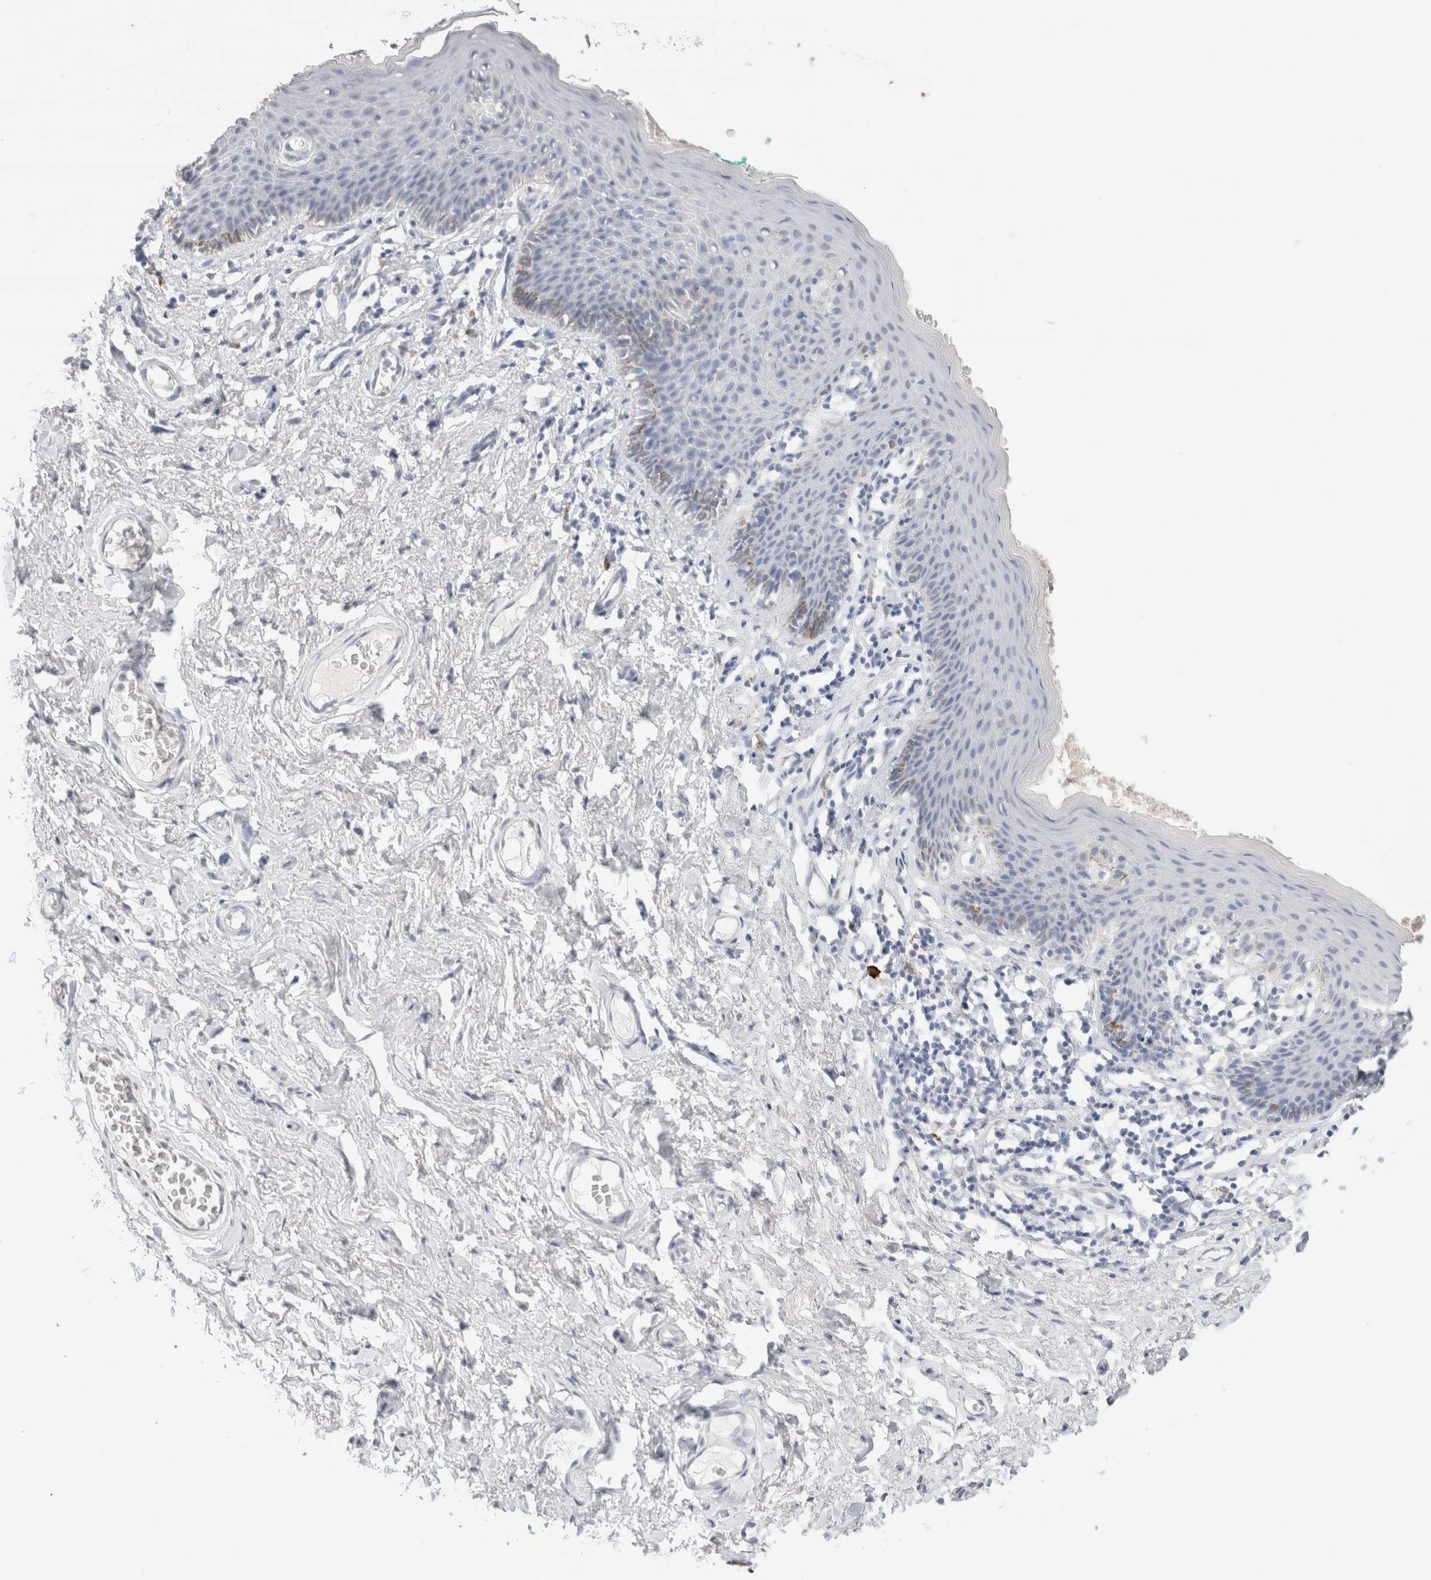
{"staining": {"intensity": "weak", "quantity": "<25%", "location": "cytoplasmic/membranous"}, "tissue": "skin", "cell_type": "Epidermal cells", "image_type": "normal", "snomed": [{"axis": "morphology", "description": "Normal tissue, NOS"}, {"axis": "topography", "description": "Vulva"}], "caption": "The micrograph demonstrates no significant expression in epidermal cells of skin.", "gene": "CD80", "patient": {"sex": "female", "age": 66}}